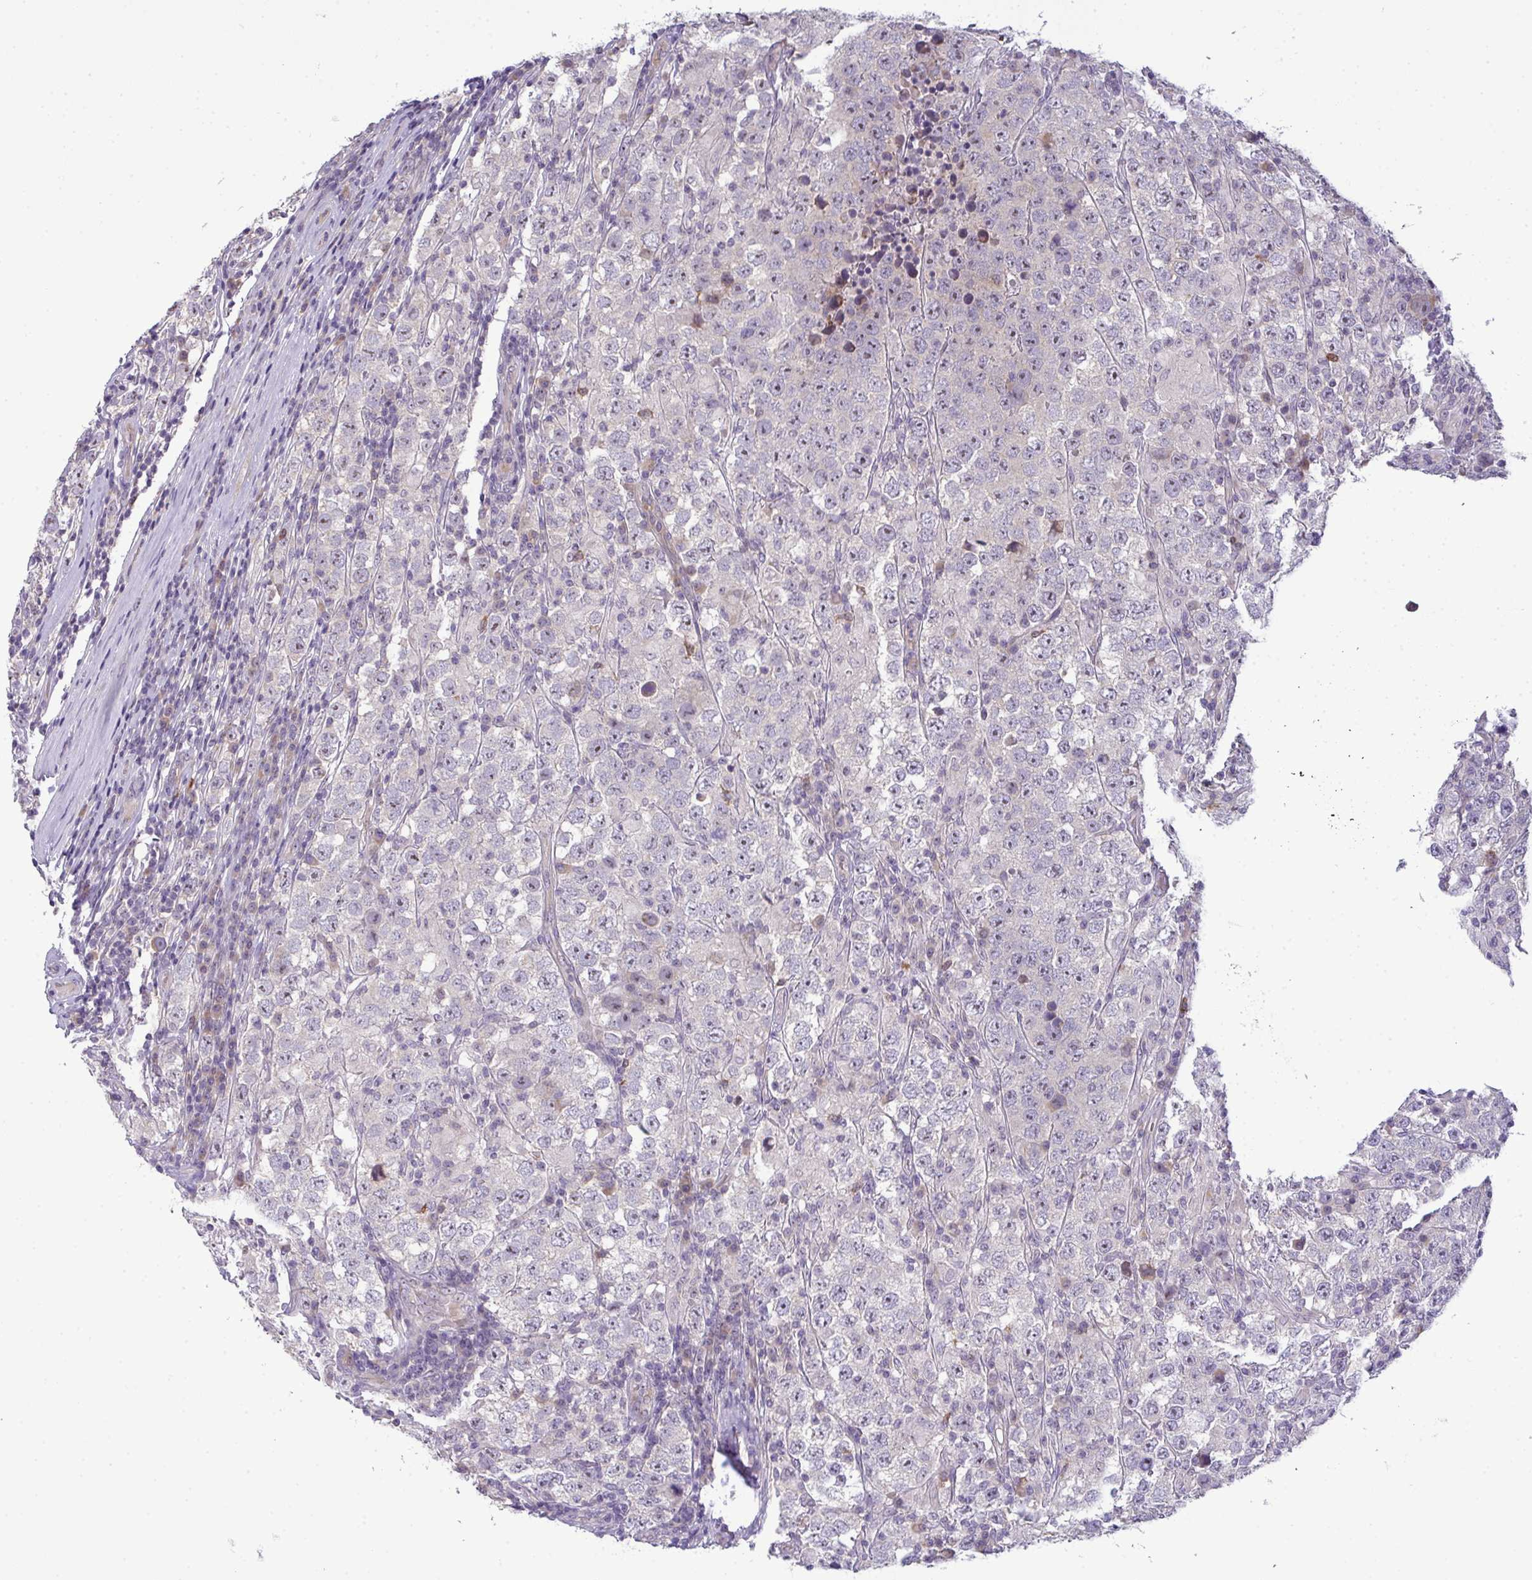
{"staining": {"intensity": "negative", "quantity": "none", "location": "none"}, "tissue": "testis cancer", "cell_type": "Tumor cells", "image_type": "cancer", "snomed": [{"axis": "morphology", "description": "Normal tissue, NOS"}, {"axis": "morphology", "description": "Urothelial carcinoma, High grade"}, {"axis": "morphology", "description": "Seminoma, NOS"}, {"axis": "morphology", "description": "Carcinoma, Embryonal, NOS"}, {"axis": "topography", "description": "Urinary bladder"}, {"axis": "topography", "description": "Testis"}], "caption": "Immunohistochemistry micrograph of neoplastic tissue: testis cancer (embryonal carcinoma) stained with DAB (3,3'-diaminobenzidine) demonstrates no significant protein staining in tumor cells.", "gene": "NT5C1A", "patient": {"sex": "male", "age": 41}}